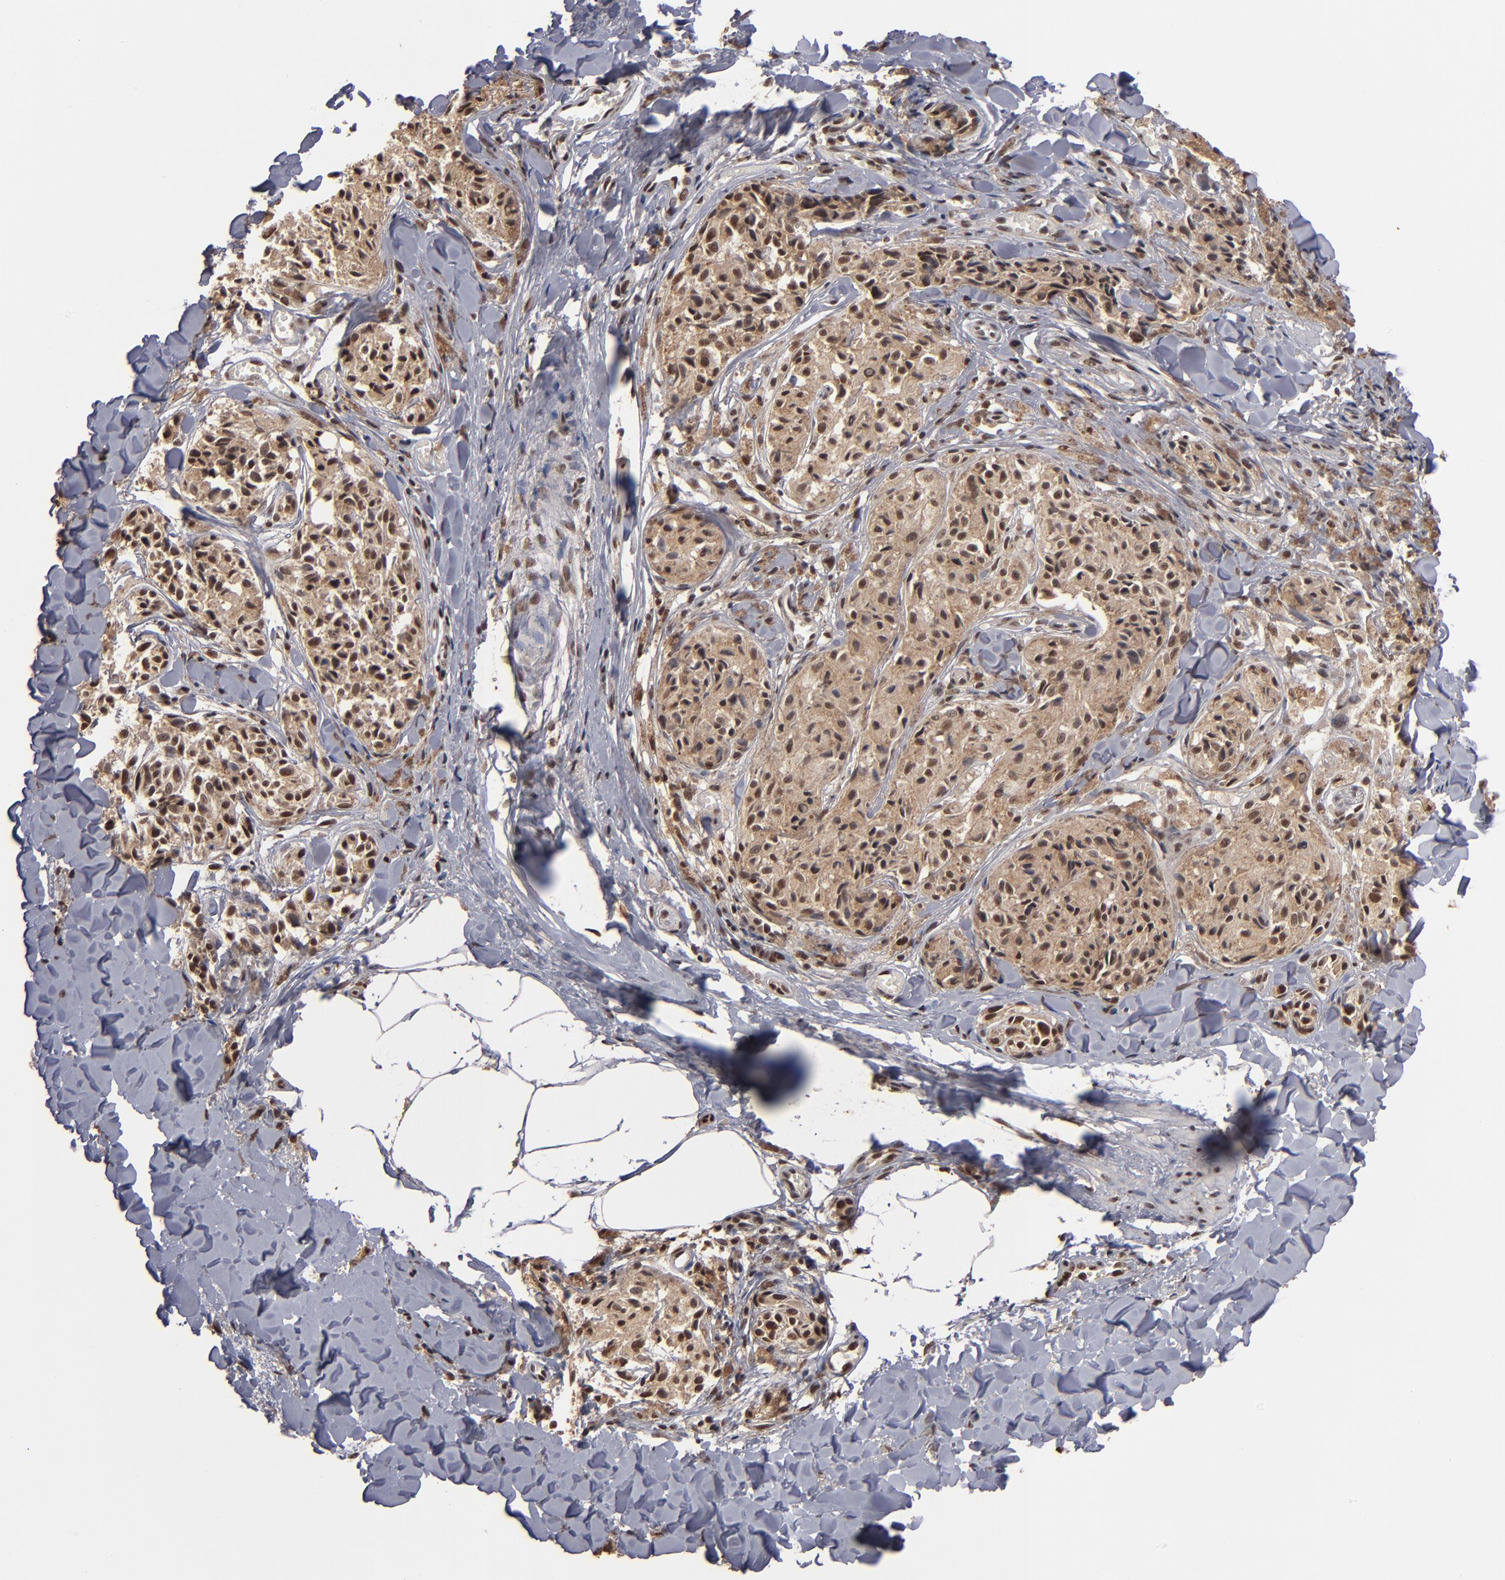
{"staining": {"intensity": "moderate", "quantity": ">75%", "location": "cytoplasmic/membranous,nuclear"}, "tissue": "melanoma", "cell_type": "Tumor cells", "image_type": "cancer", "snomed": [{"axis": "morphology", "description": "Malignant melanoma, Metastatic site"}, {"axis": "topography", "description": "Skin"}], "caption": "This is a micrograph of immunohistochemistry (IHC) staining of melanoma, which shows moderate positivity in the cytoplasmic/membranous and nuclear of tumor cells.", "gene": "SNW1", "patient": {"sex": "female", "age": 66}}